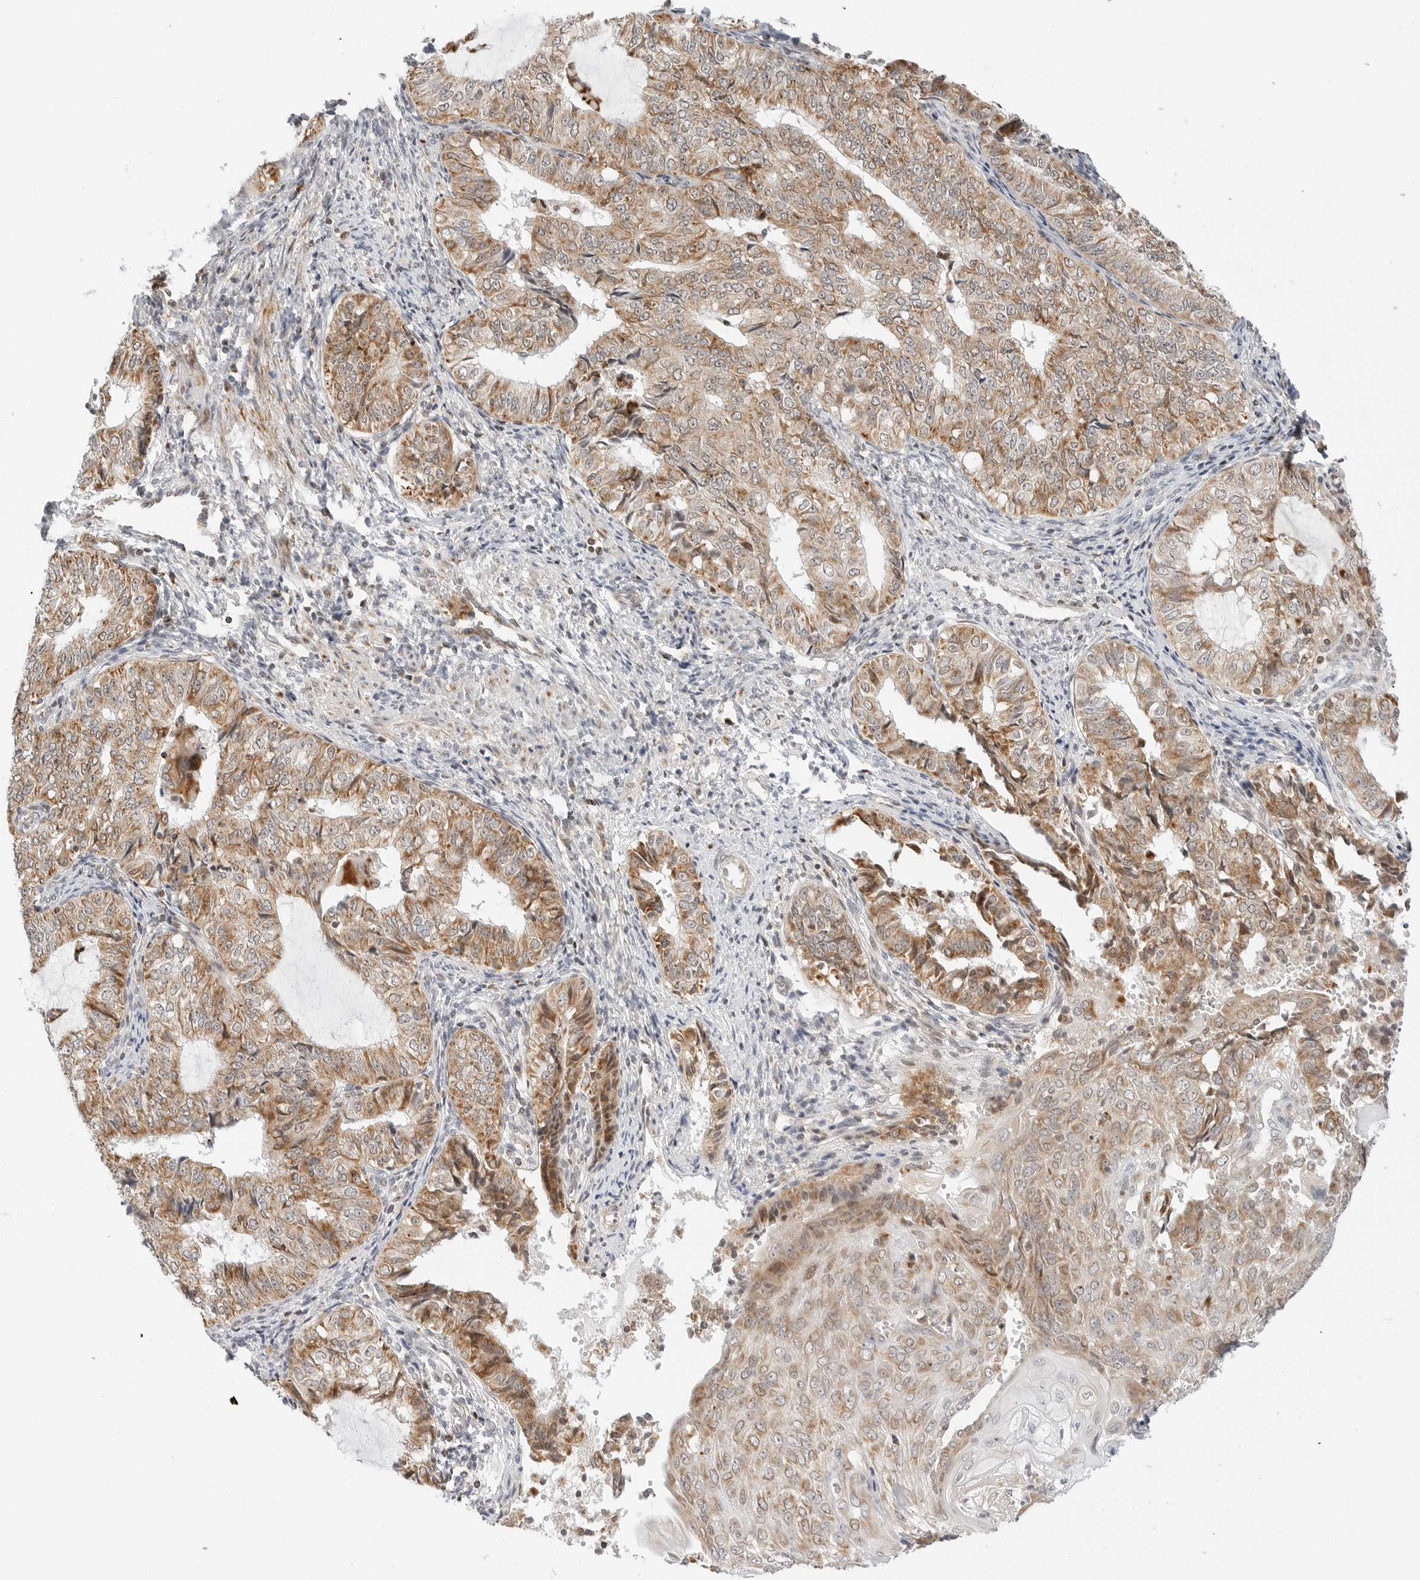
{"staining": {"intensity": "moderate", "quantity": ">75%", "location": "cytoplasmic/membranous"}, "tissue": "endometrial cancer", "cell_type": "Tumor cells", "image_type": "cancer", "snomed": [{"axis": "morphology", "description": "Adenocarcinoma, NOS"}, {"axis": "topography", "description": "Endometrium"}], "caption": "A medium amount of moderate cytoplasmic/membranous positivity is present in about >75% of tumor cells in adenocarcinoma (endometrial) tissue.", "gene": "DYRK4", "patient": {"sex": "female", "age": 32}}